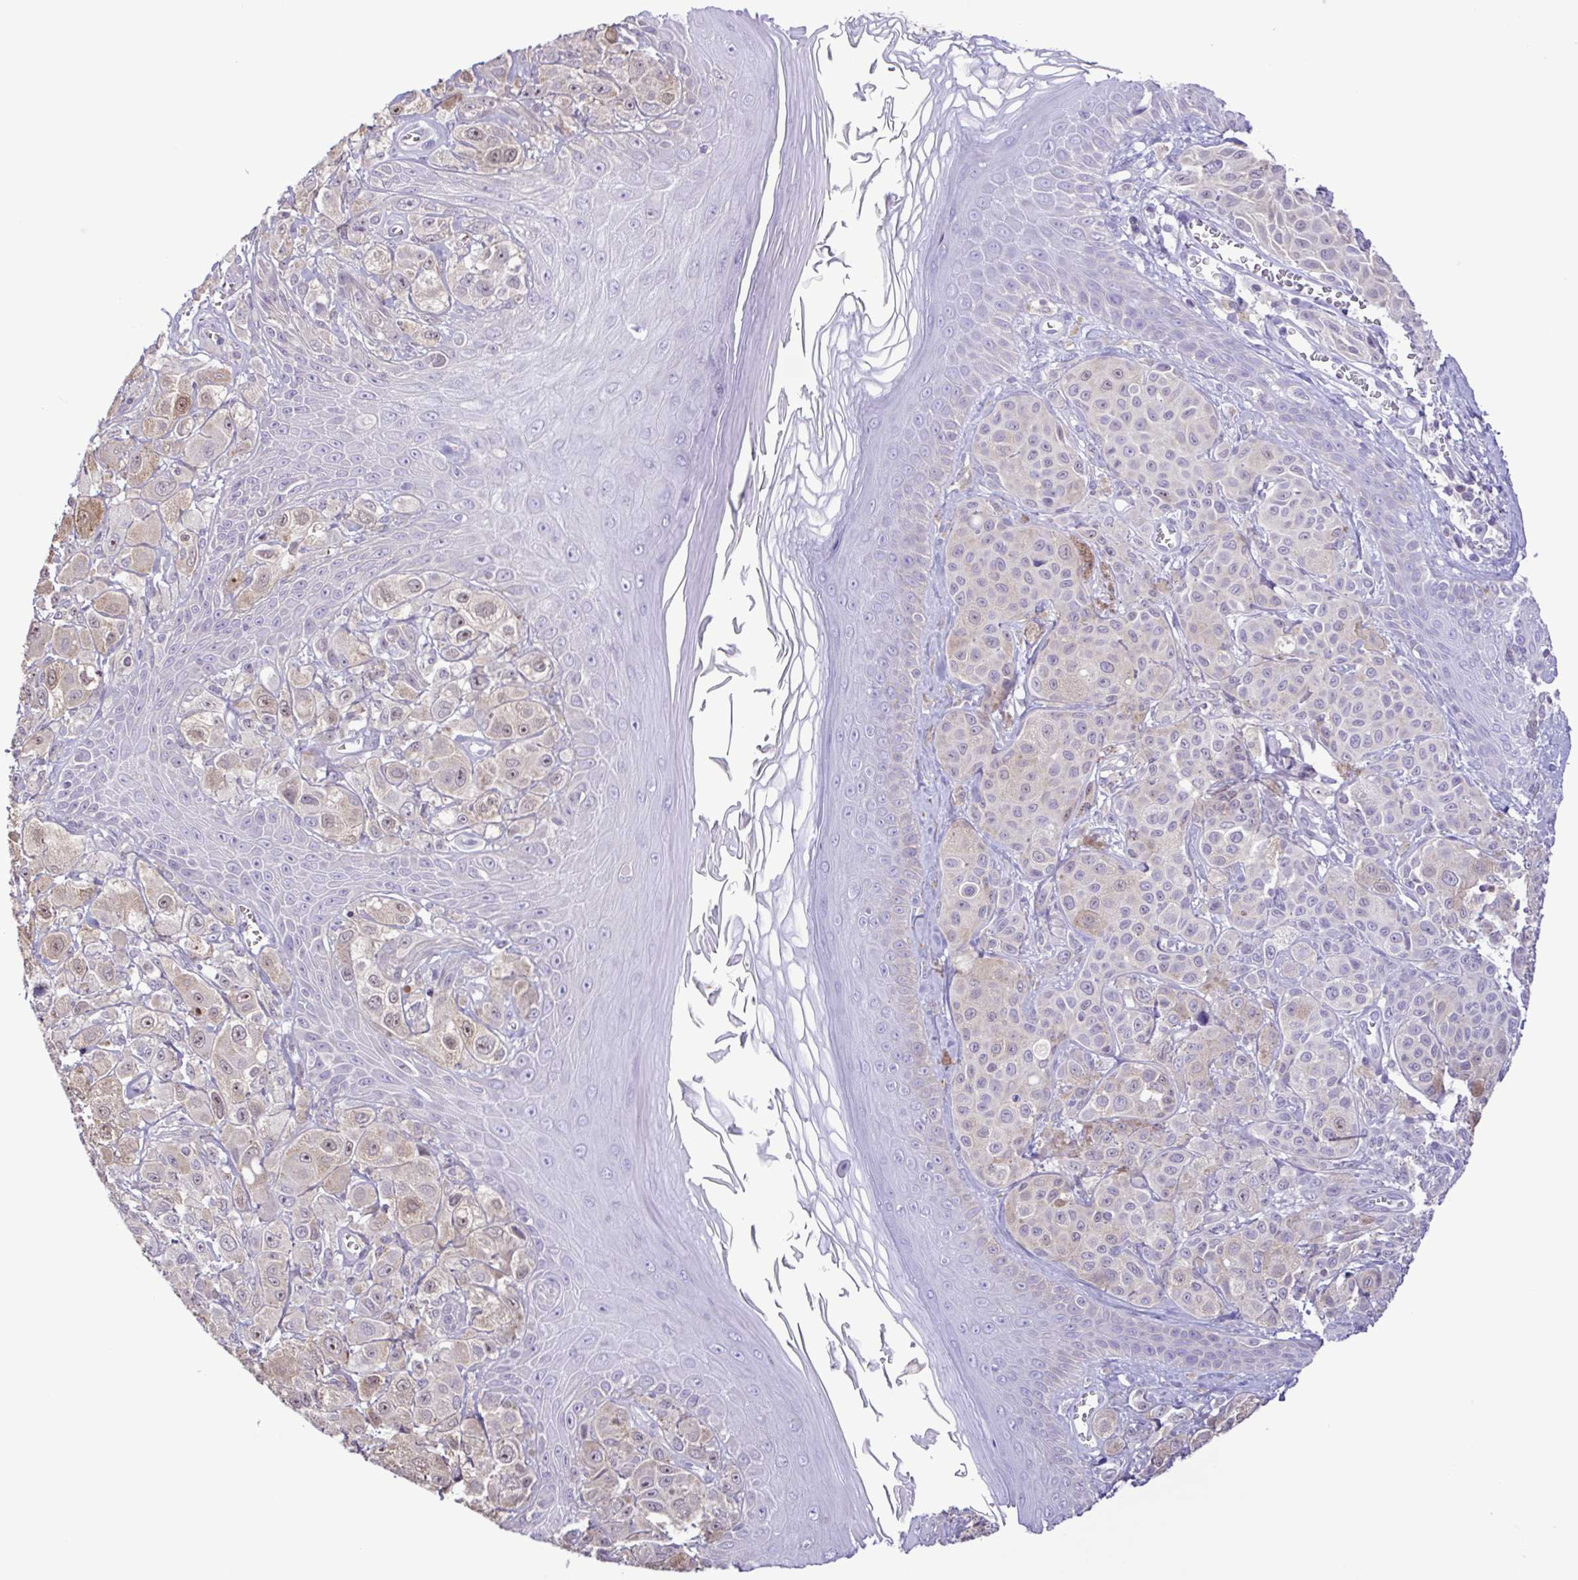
{"staining": {"intensity": "weak", "quantity": "<25%", "location": "cytoplasmic/membranous,nuclear"}, "tissue": "melanoma", "cell_type": "Tumor cells", "image_type": "cancer", "snomed": [{"axis": "morphology", "description": "Malignant melanoma, NOS"}, {"axis": "topography", "description": "Skin"}], "caption": "An immunohistochemistry (IHC) image of melanoma is shown. There is no staining in tumor cells of melanoma. The staining is performed using DAB (3,3'-diaminobenzidine) brown chromogen with nuclei counter-stained in using hematoxylin.", "gene": "CYP17A1", "patient": {"sex": "male", "age": 67}}